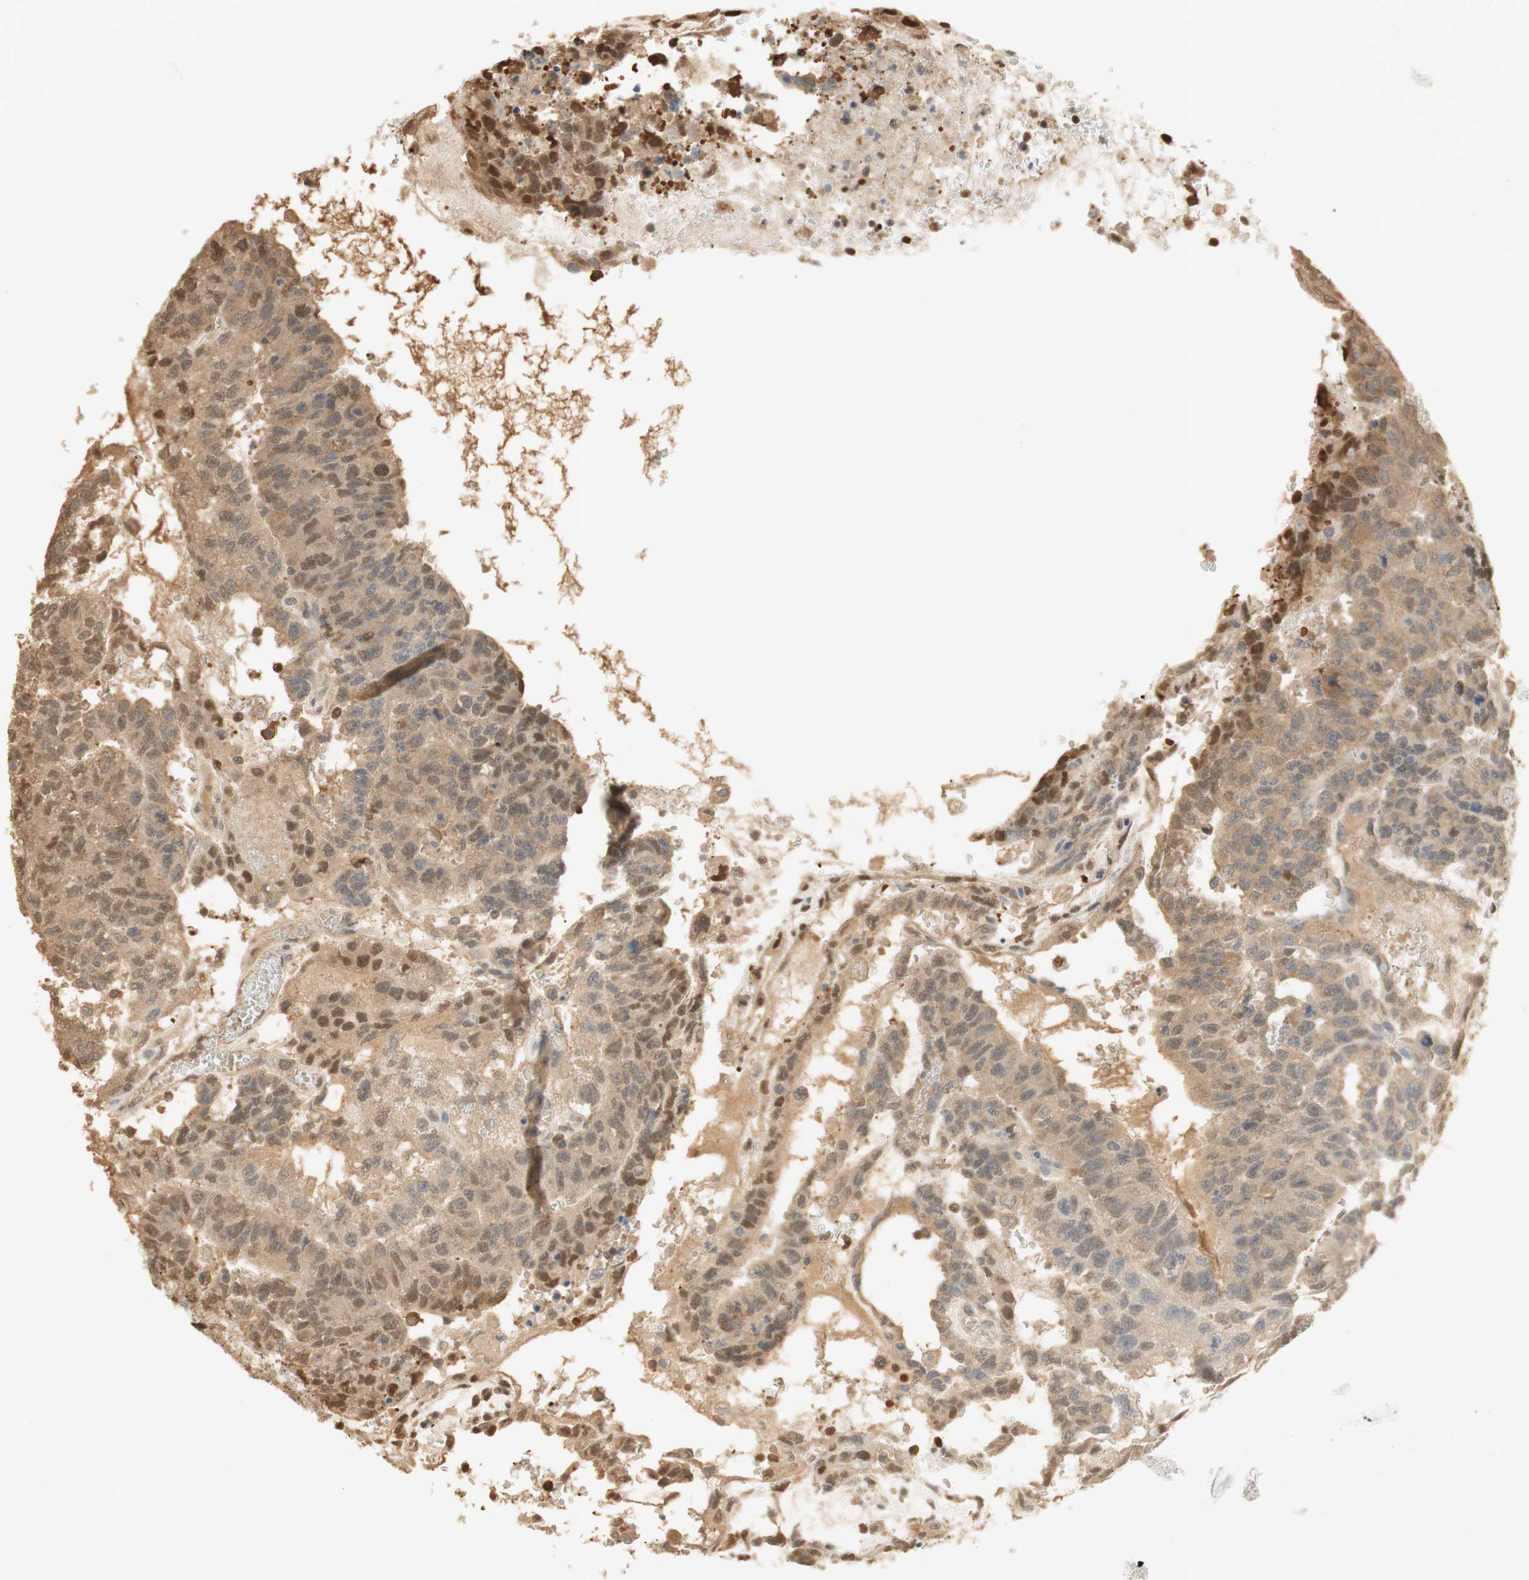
{"staining": {"intensity": "moderate", "quantity": ">75%", "location": "cytoplasmic/membranous,nuclear"}, "tissue": "testis cancer", "cell_type": "Tumor cells", "image_type": "cancer", "snomed": [{"axis": "morphology", "description": "Seminoma, NOS"}, {"axis": "morphology", "description": "Carcinoma, Embryonal, NOS"}, {"axis": "topography", "description": "Testis"}], "caption": "Tumor cells display medium levels of moderate cytoplasmic/membranous and nuclear positivity in approximately >75% of cells in human testis cancer (embryonal carcinoma). Ihc stains the protein in brown and the nuclei are stained blue.", "gene": "NAP1L4", "patient": {"sex": "male", "age": 52}}